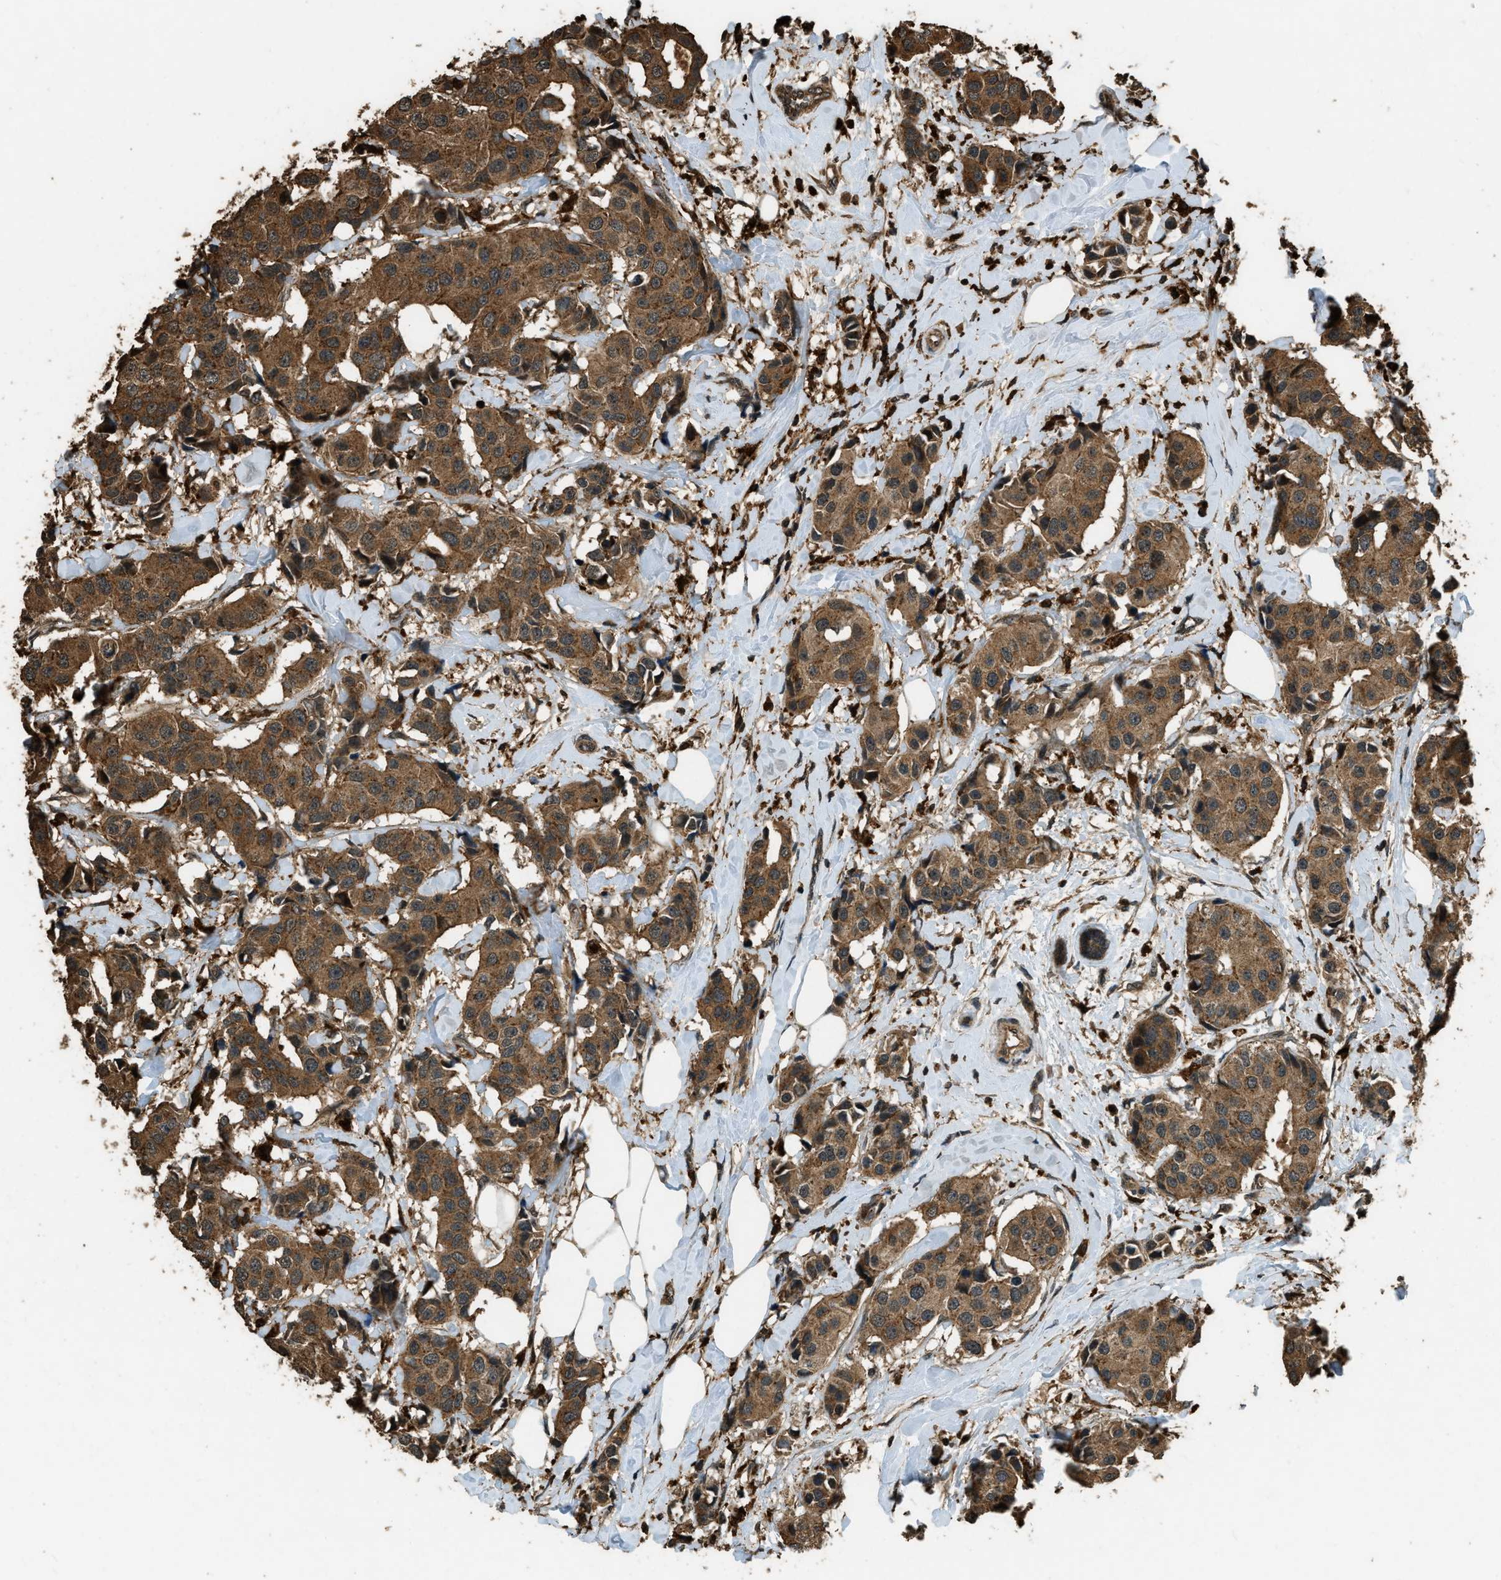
{"staining": {"intensity": "moderate", "quantity": ">75%", "location": "cytoplasmic/membranous"}, "tissue": "breast cancer", "cell_type": "Tumor cells", "image_type": "cancer", "snomed": [{"axis": "morphology", "description": "Normal tissue, NOS"}, {"axis": "morphology", "description": "Duct carcinoma"}, {"axis": "topography", "description": "Breast"}], "caption": "Human infiltrating ductal carcinoma (breast) stained with a brown dye exhibits moderate cytoplasmic/membranous positive staining in about >75% of tumor cells.", "gene": "RAP2A", "patient": {"sex": "female", "age": 39}}